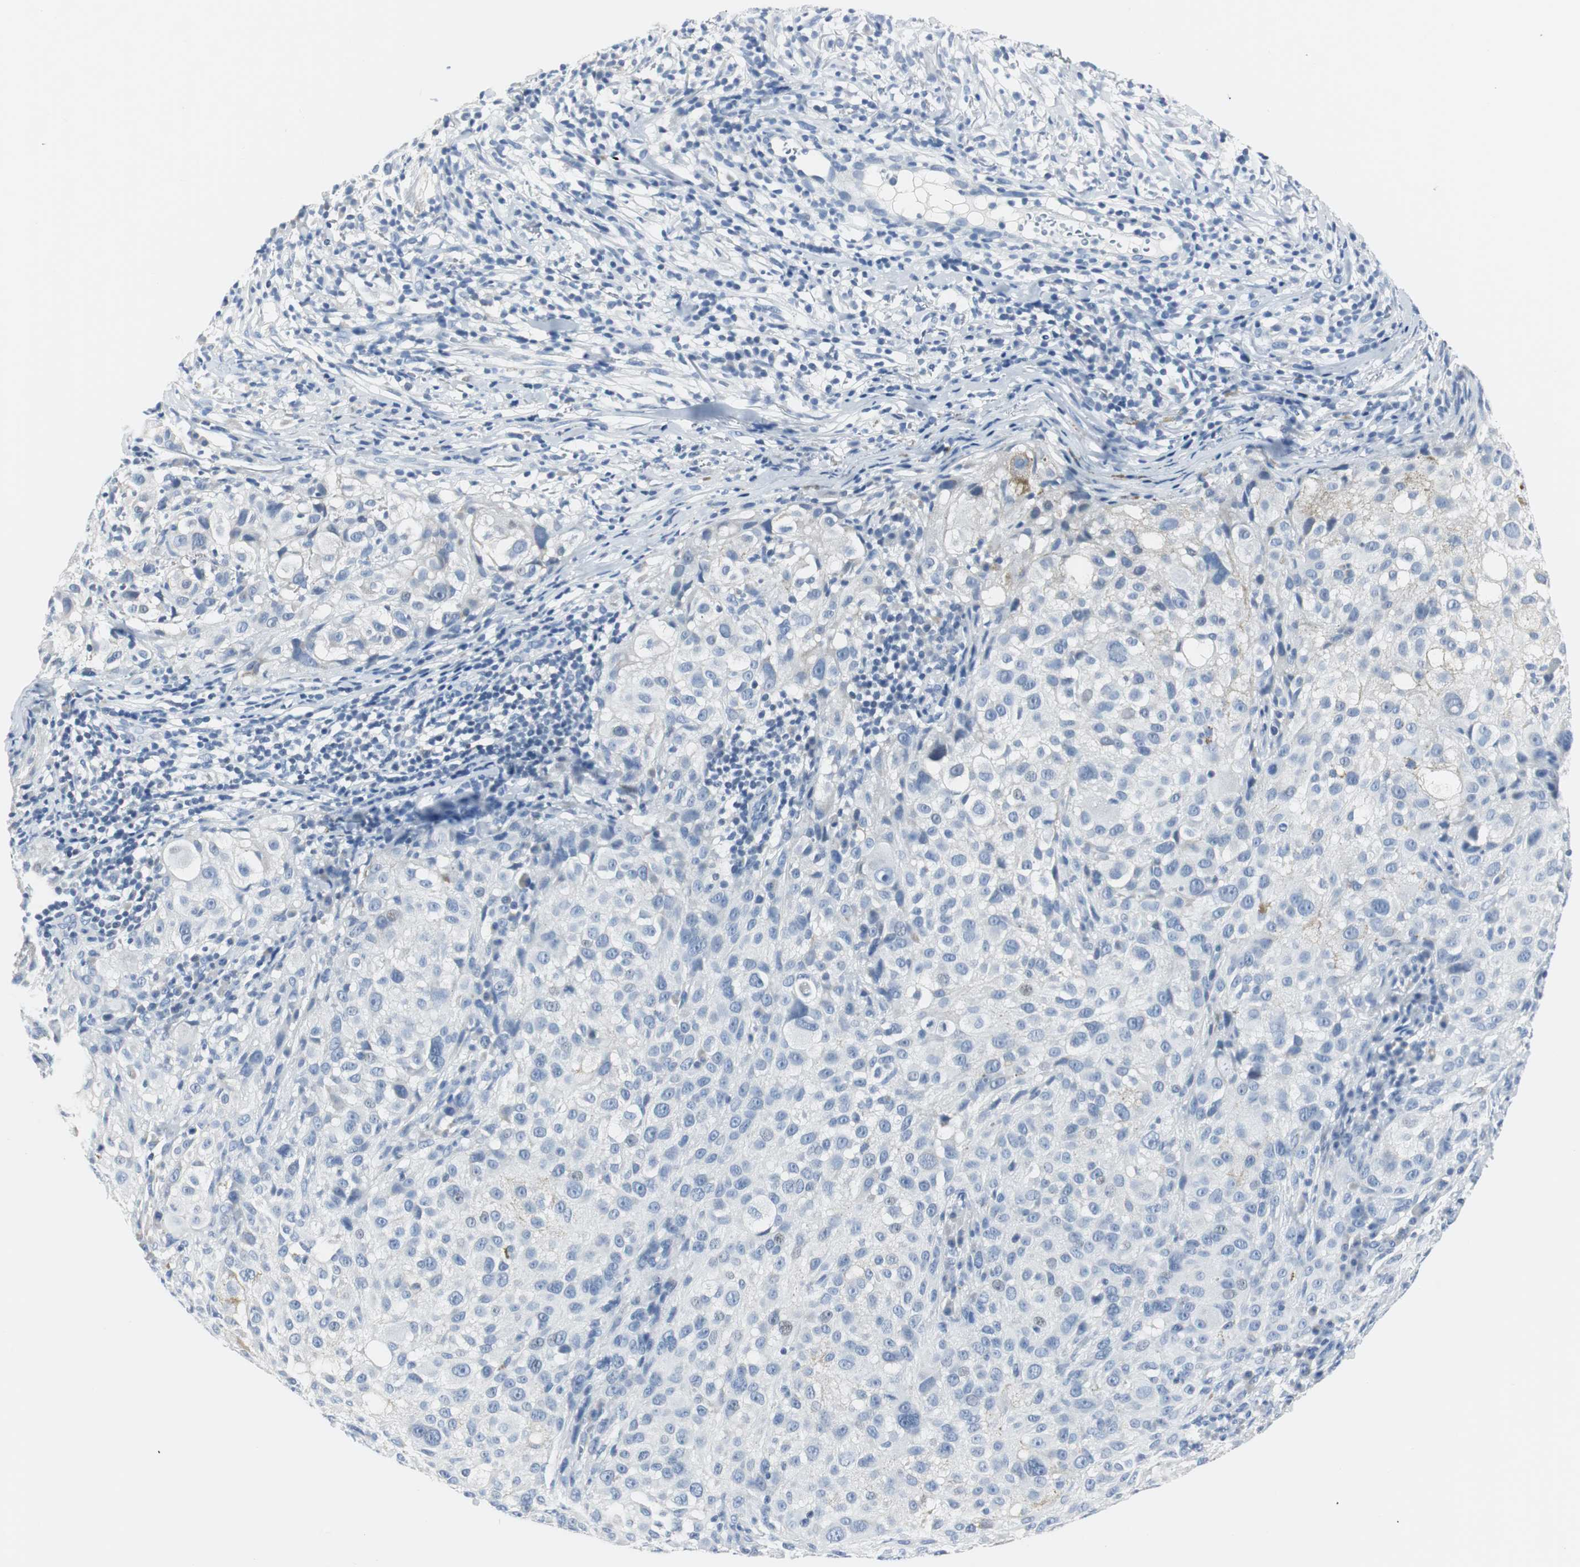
{"staining": {"intensity": "negative", "quantity": "none", "location": "none"}, "tissue": "melanoma", "cell_type": "Tumor cells", "image_type": "cancer", "snomed": [{"axis": "morphology", "description": "Necrosis, NOS"}, {"axis": "morphology", "description": "Malignant melanoma, NOS"}, {"axis": "topography", "description": "Skin"}], "caption": "IHC of malignant melanoma demonstrates no staining in tumor cells. (DAB (3,3'-diaminobenzidine) immunohistochemistry (IHC) visualized using brightfield microscopy, high magnification).", "gene": "GAP43", "patient": {"sex": "female", "age": 87}}